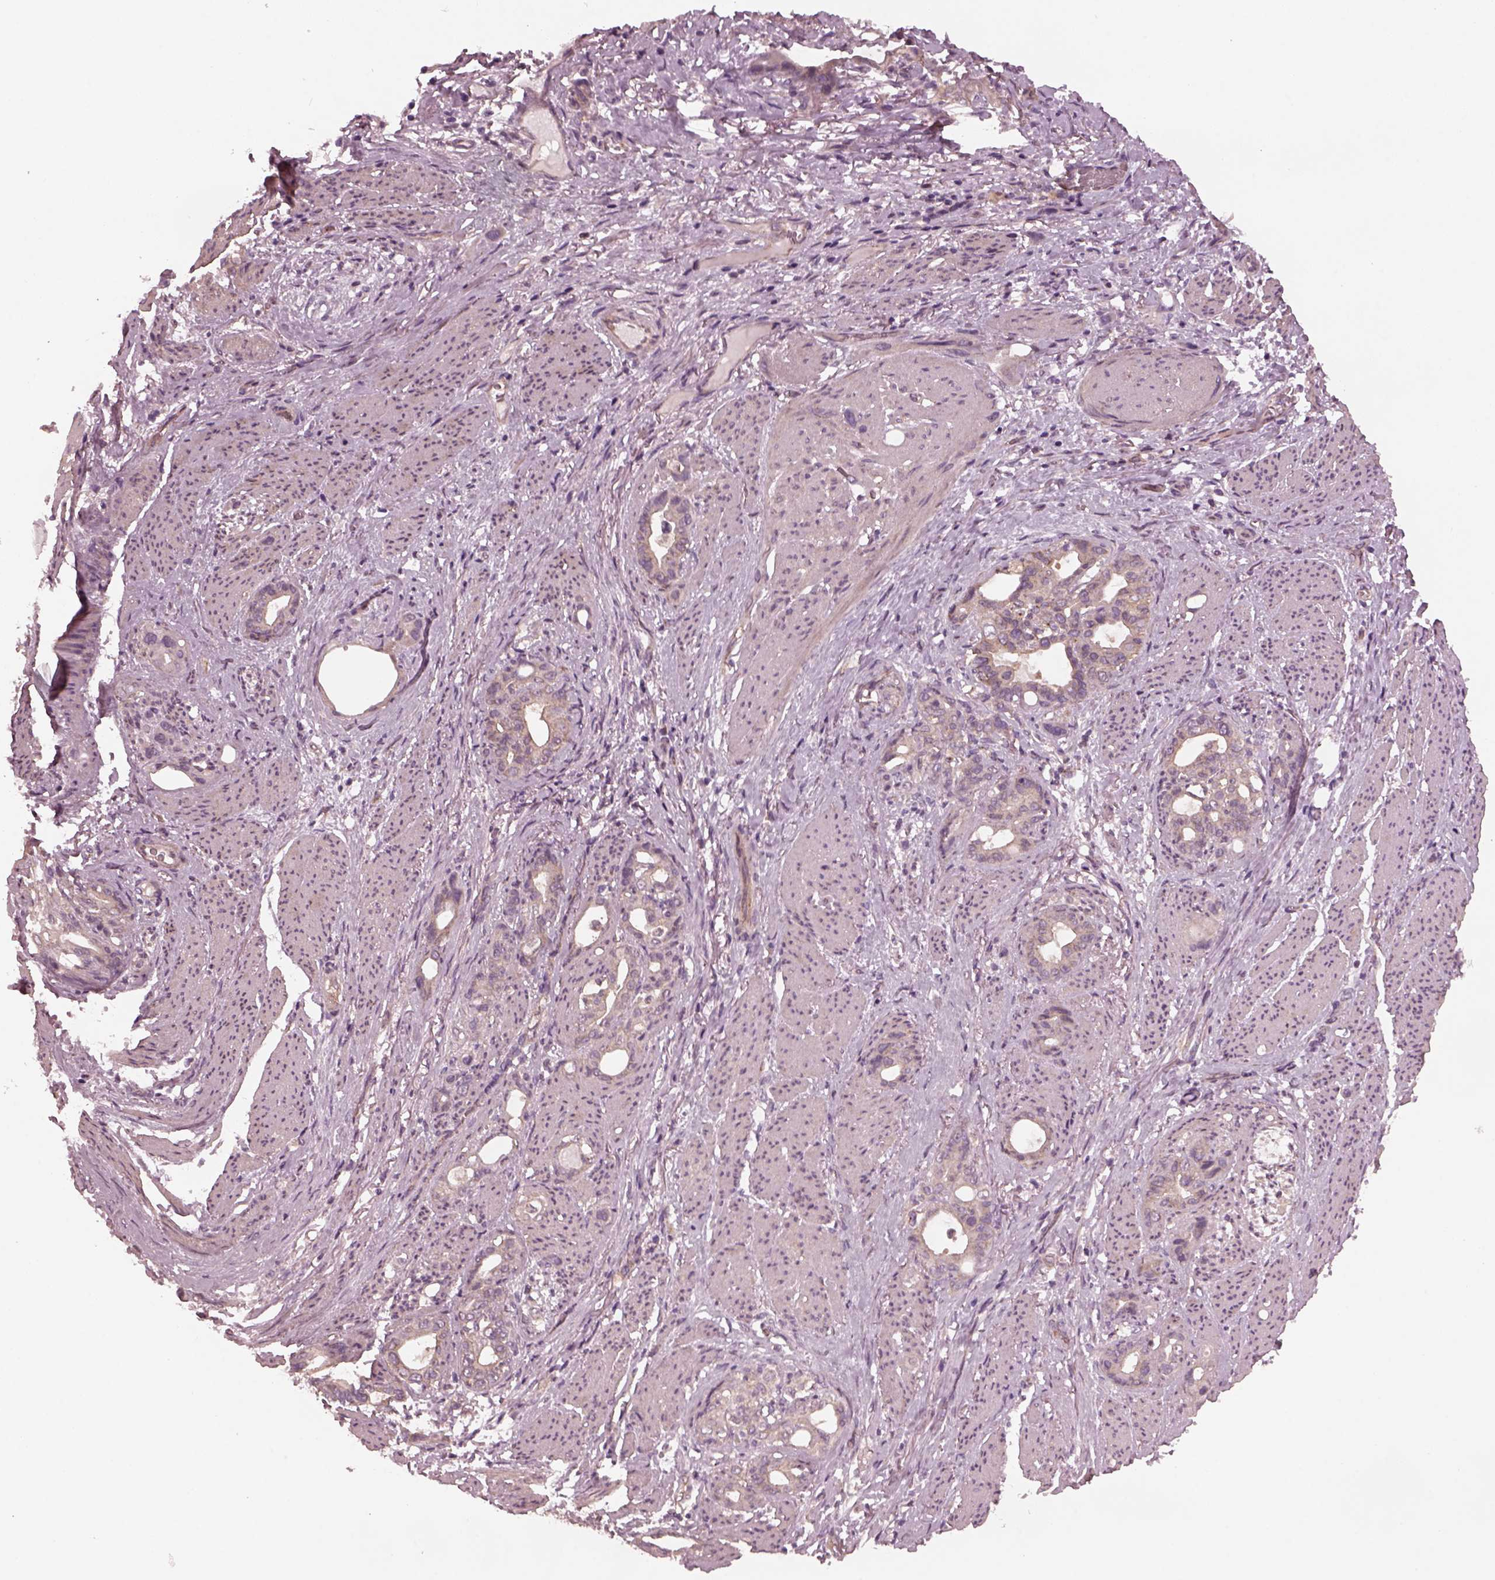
{"staining": {"intensity": "weak", "quantity": ">75%", "location": "cytoplasmic/membranous"}, "tissue": "stomach cancer", "cell_type": "Tumor cells", "image_type": "cancer", "snomed": [{"axis": "morphology", "description": "Normal tissue, NOS"}, {"axis": "morphology", "description": "Adenocarcinoma, NOS"}, {"axis": "topography", "description": "Esophagus"}, {"axis": "topography", "description": "Stomach, upper"}], "caption": "Immunohistochemical staining of human adenocarcinoma (stomach) exhibits low levels of weak cytoplasmic/membranous staining in approximately >75% of tumor cells.", "gene": "TUBG1", "patient": {"sex": "male", "age": 62}}